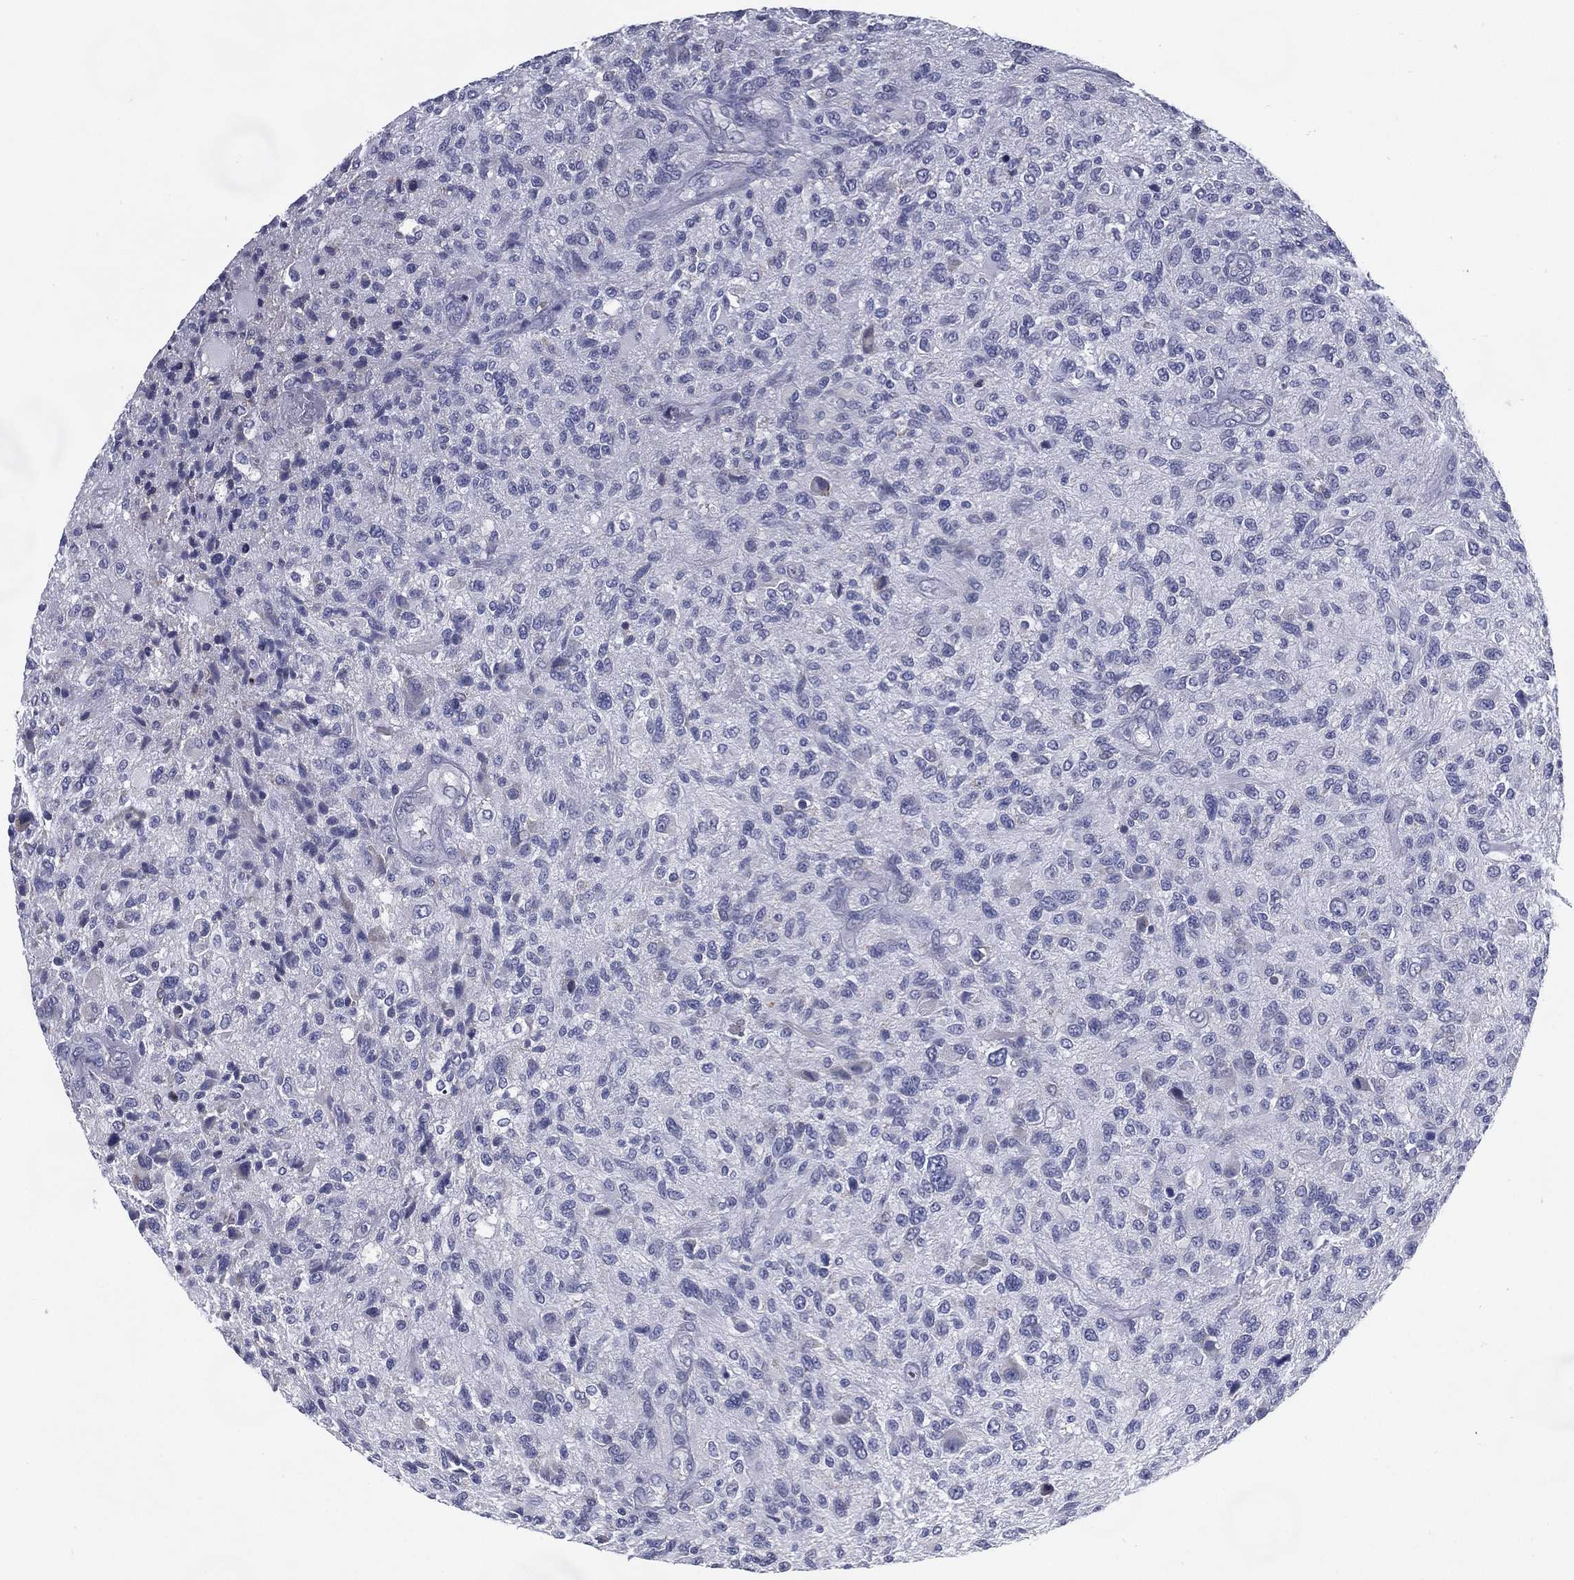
{"staining": {"intensity": "negative", "quantity": "none", "location": "none"}, "tissue": "glioma", "cell_type": "Tumor cells", "image_type": "cancer", "snomed": [{"axis": "morphology", "description": "Glioma, malignant, High grade"}, {"axis": "topography", "description": "Brain"}], "caption": "This is an immunohistochemistry micrograph of glioma. There is no staining in tumor cells.", "gene": "C19orf18", "patient": {"sex": "male", "age": 47}}